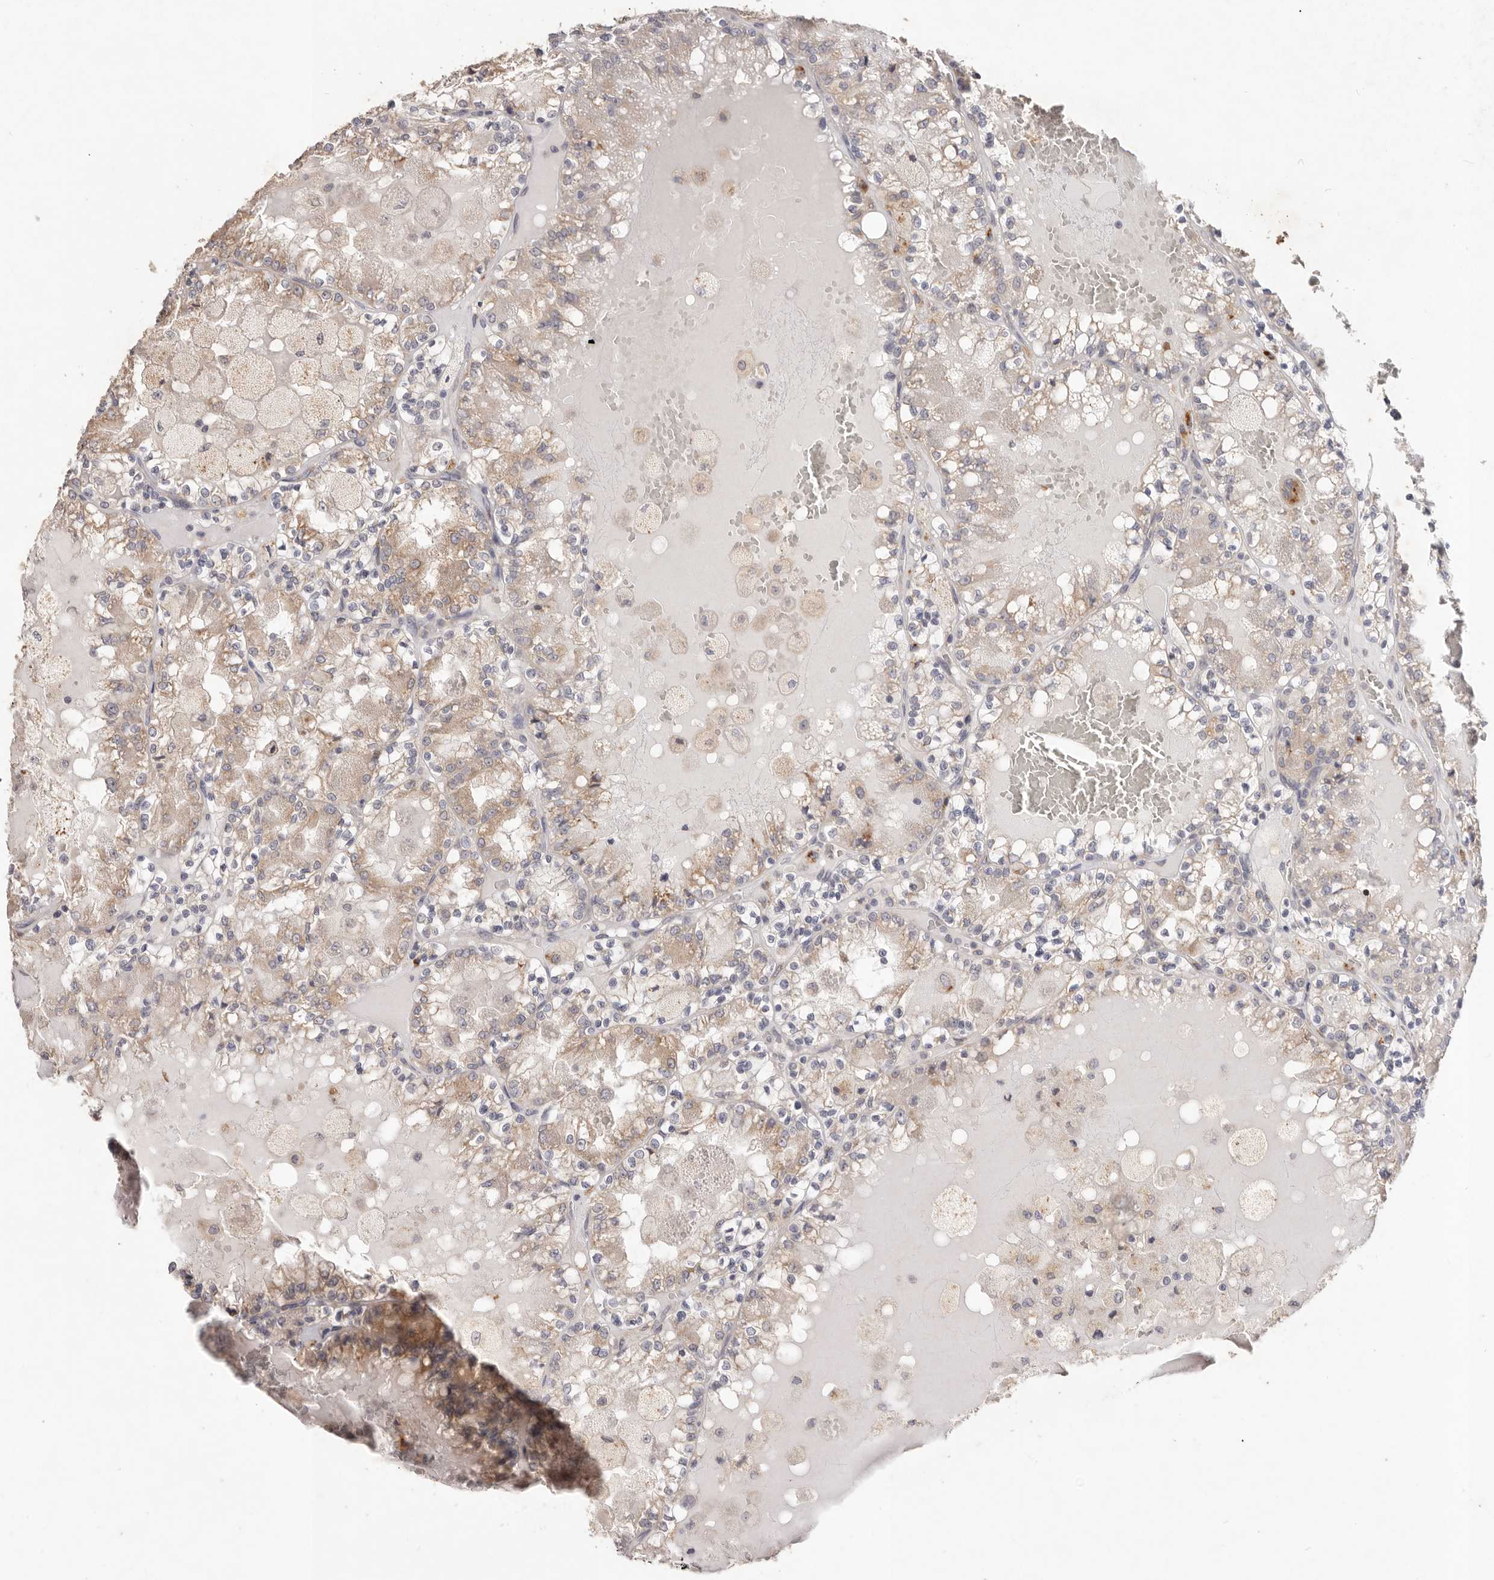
{"staining": {"intensity": "weak", "quantity": ">75%", "location": "cytoplasmic/membranous"}, "tissue": "renal cancer", "cell_type": "Tumor cells", "image_type": "cancer", "snomed": [{"axis": "morphology", "description": "Adenocarcinoma, NOS"}, {"axis": "topography", "description": "Kidney"}], "caption": "High-magnification brightfield microscopy of renal cancer (adenocarcinoma) stained with DAB (3,3'-diaminobenzidine) (brown) and counterstained with hematoxylin (blue). tumor cells exhibit weak cytoplasmic/membranous expression is seen in approximately>75% of cells.", "gene": "WDR77", "patient": {"sex": "female", "age": 56}}